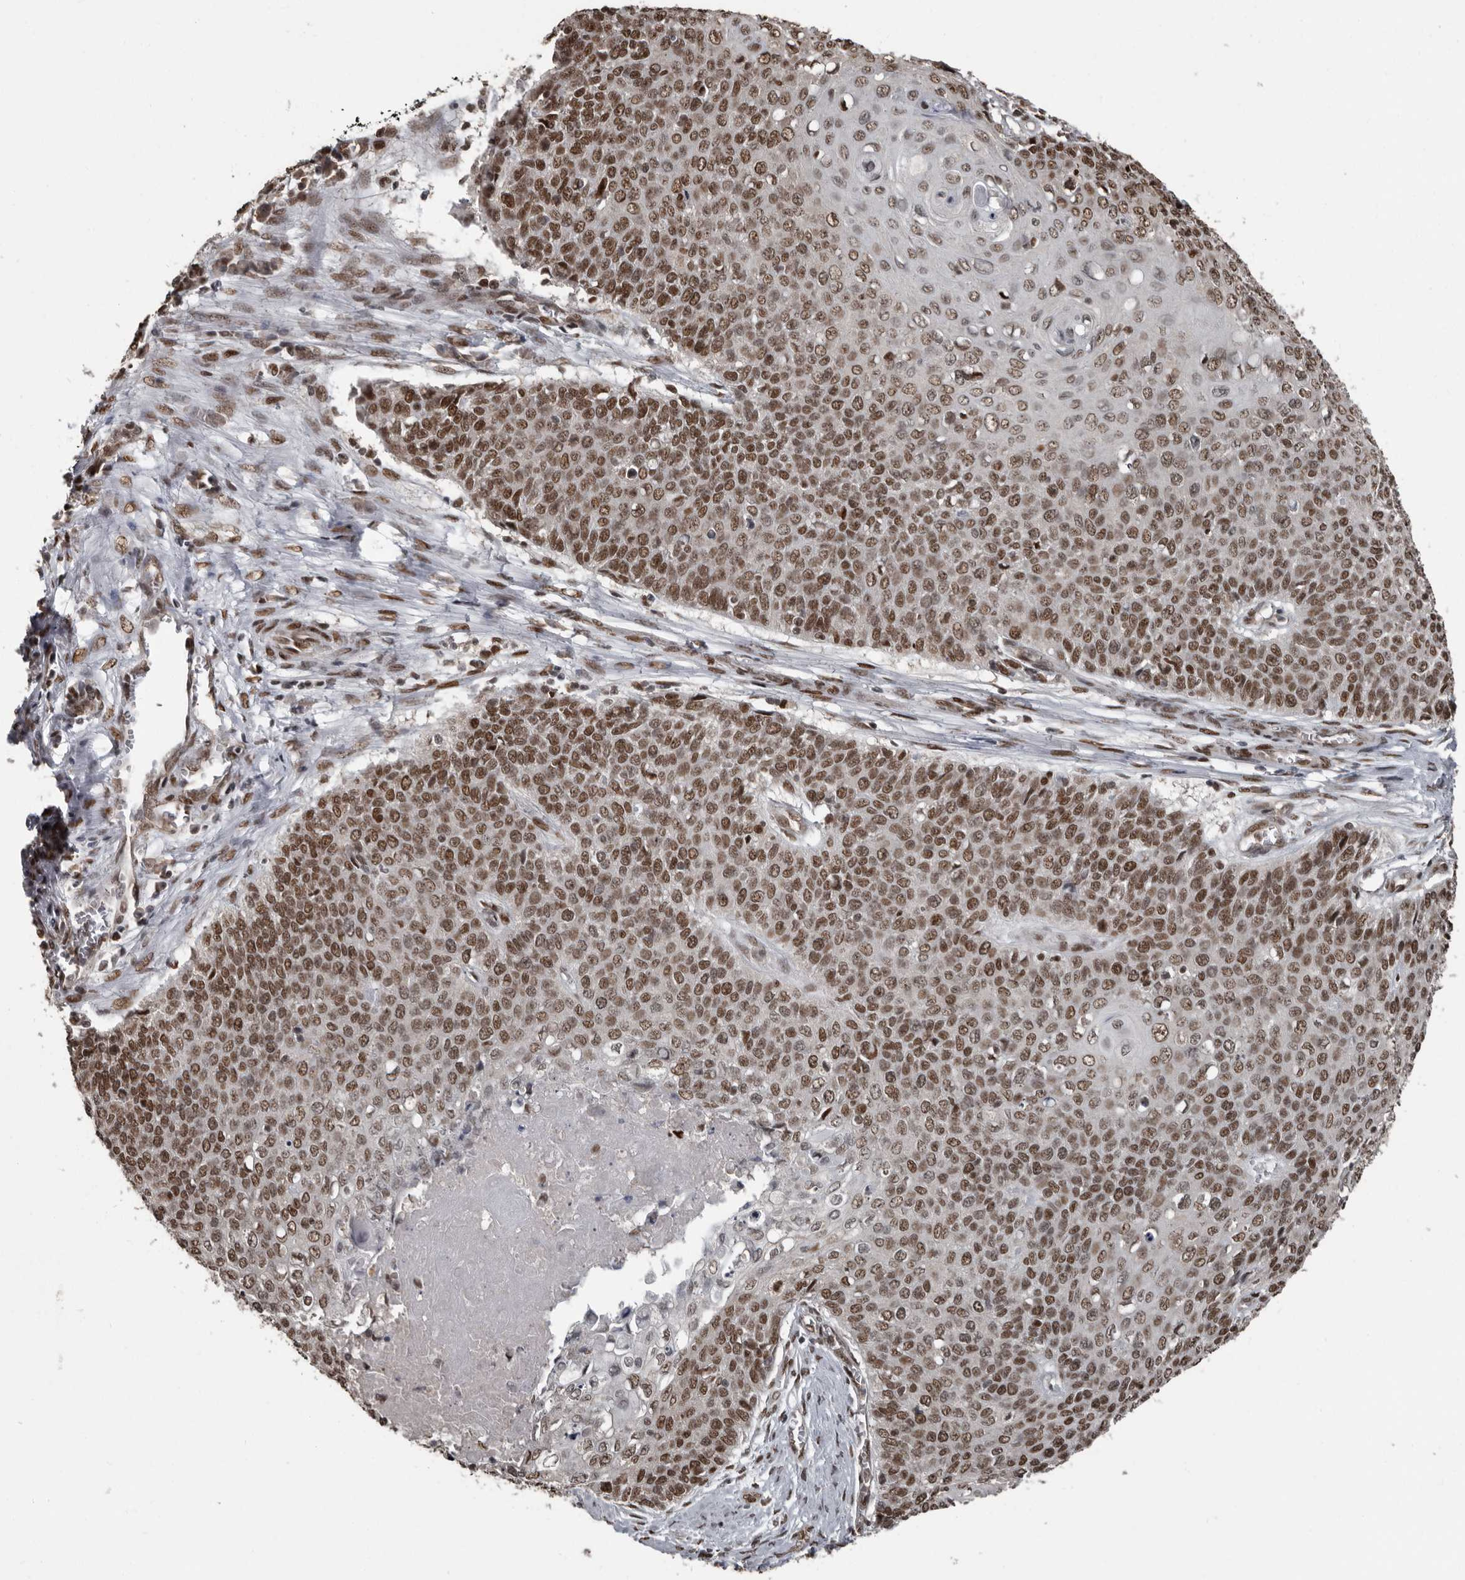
{"staining": {"intensity": "moderate", "quantity": ">75%", "location": "nuclear"}, "tissue": "cervical cancer", "cell_type": "Tumor cells", "image_type": "cancer", "snomed": [{"axis": "morphology", "description": "Squamous cell carcinoma, NOS"}, {"axis": "topography", "description": "Cervix"}], "caption": "Tumor cells exhibit medium levels of moderate nuclear positivity in about >75% of cells in cervical cancer.", "gene": "CHD1L", "patient": {"sex": "female", "age": 39}}